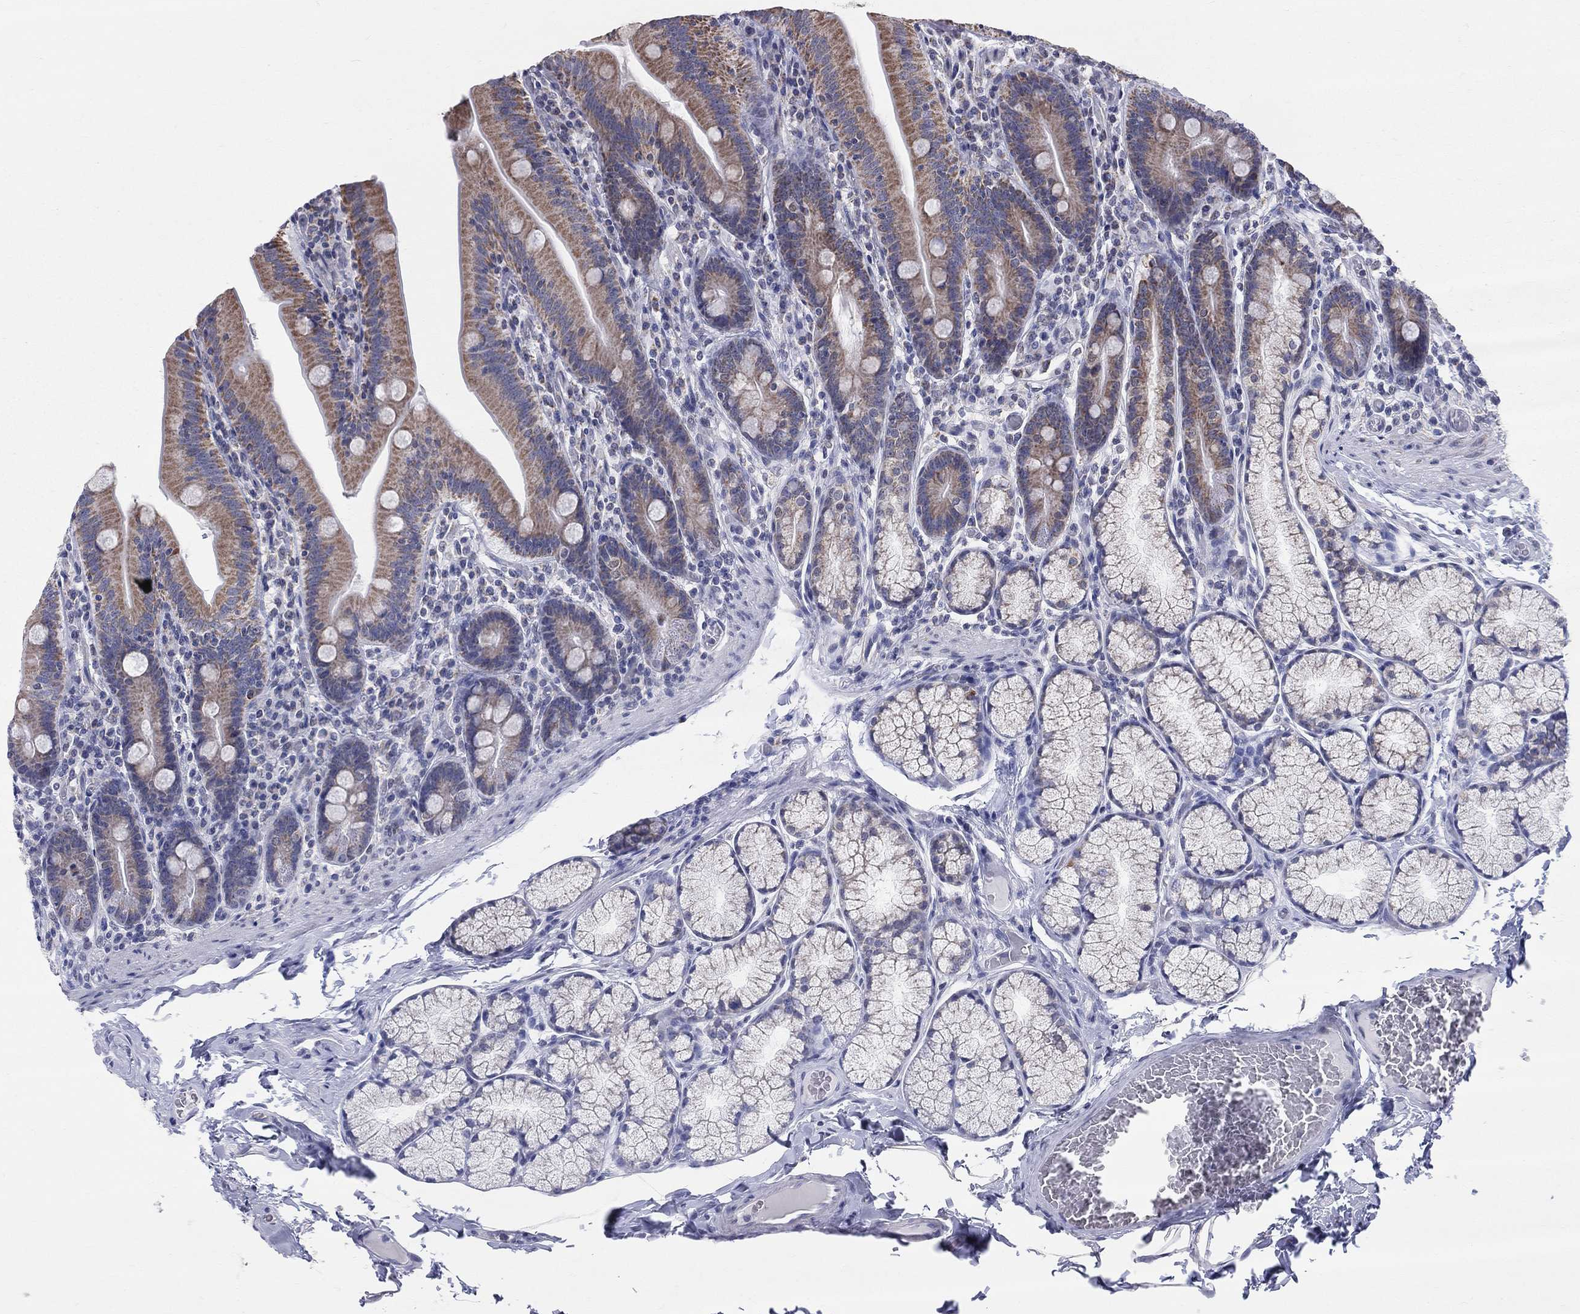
{"staining": {"intensity": "strong", "quantity": ">75%", "location": "cytoplasmic/membranous"}, "tissue": "small intestine", "cell_type": "Glandular cells", "image_type": "normal", "snomed": [{"axis": "morphology", "description": "Normal tissue, NOS"}, {"axis": "topography", "description": "Small intestine"}], "caption": "The image displays a brown stain indicating the presence of a protein in the cytoplasmic/membranous of glandular cells in small intestine. The staining was performed using DAB (3,3'-diaminobenzidine), with brown indicating positive protein expression. Nuclei are stained blue with hematoxylin.", "gene": "KISS1R", "patient": {"sex": "male", "age": 37}}